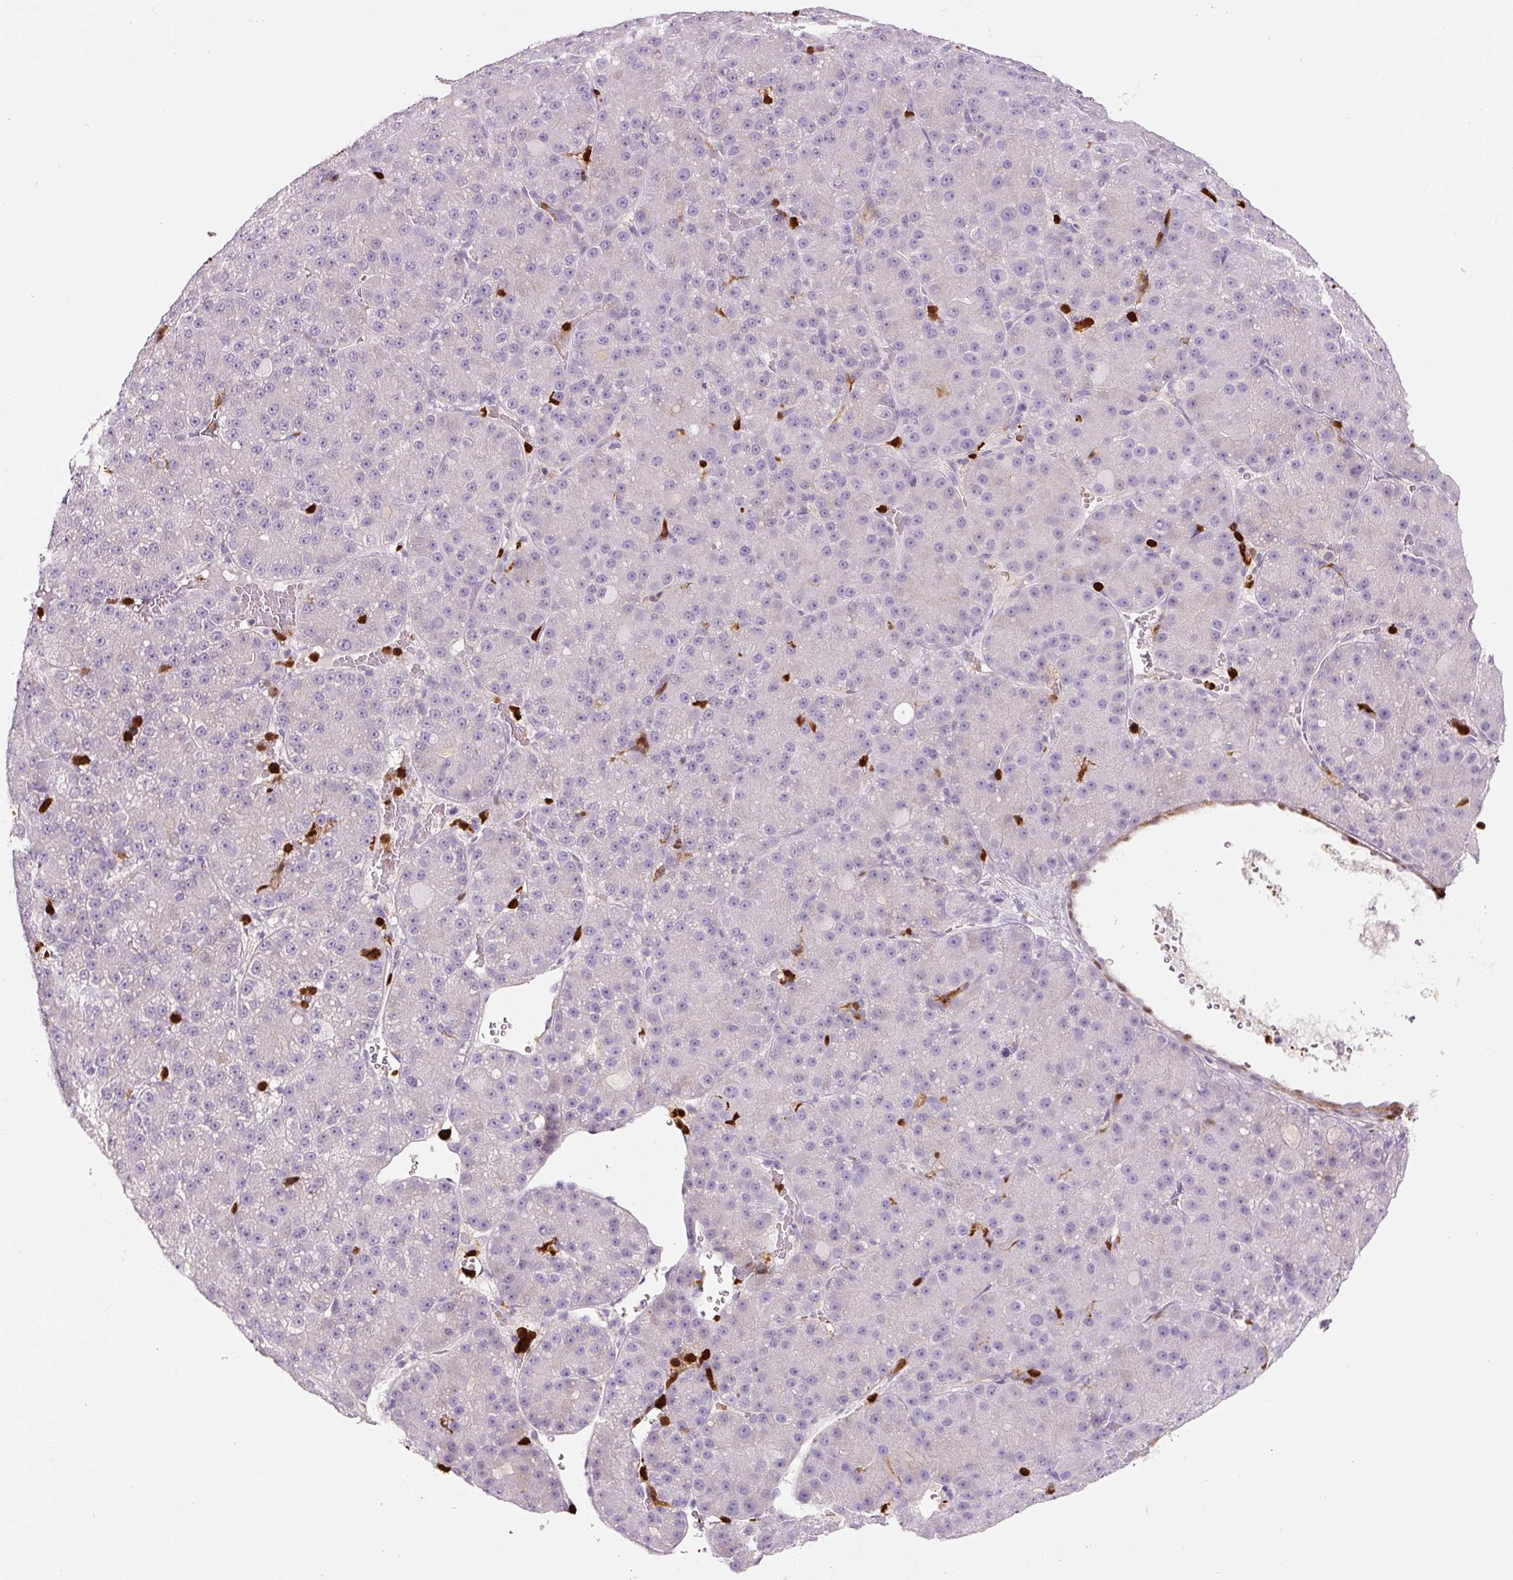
{"staining": {"intensity": "negative", "quantity": "none", "location": "none"}, "tissue": "liver cancer", "cell_type": "Tumor cells", "image_type": "cancer", "snomed": [{"axis": "morphology", "description": "Carcinoma, Hepatocellular, NOS"}, {"axis": "topography", "description": "Liver"}], "caption": "A photomicrograph of liver hepatocellular carcinoma stained for a protein reveals no brown staining in tumor cells. The staining was performed using DAB (3,3'-diaminobenzidine) to visualize the protein expression in brown, while the nuclei were stained in blue with hematoxylin (Magnification: 20x).", "gene": "S100A4", "patient": {"sex": "male", "age": 67}}